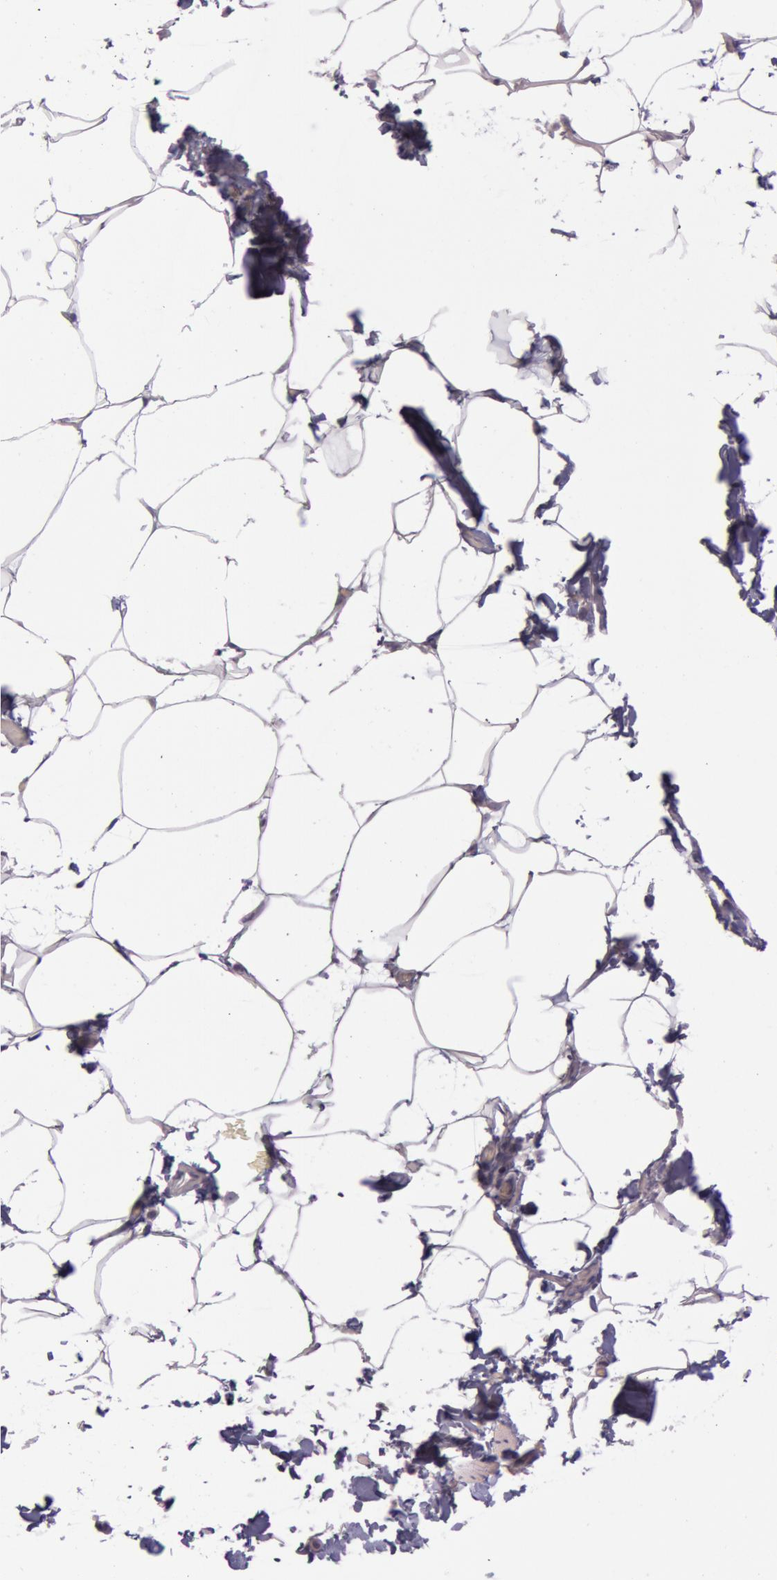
{"staining": {"intensity": "negative", "quantity": "none", "location": "none"}, "tissue": "adipose tissue", "cell_type": "Adipocytes", "image_type": "normal", "snomed": [{"axis": "morphology", "description": "Normal tissue, NOS"}, {"axis": "topography", "description": "Vascular tissue"}], "caption": "Immunohistochemistry (IHC) histopathology image of benign adipose tissue: adipose tissue stained with DAB displays no significant protein expression in adipocytes.", "gene": "IL1RN", "patient": {"sex": "male", "age": 41}}